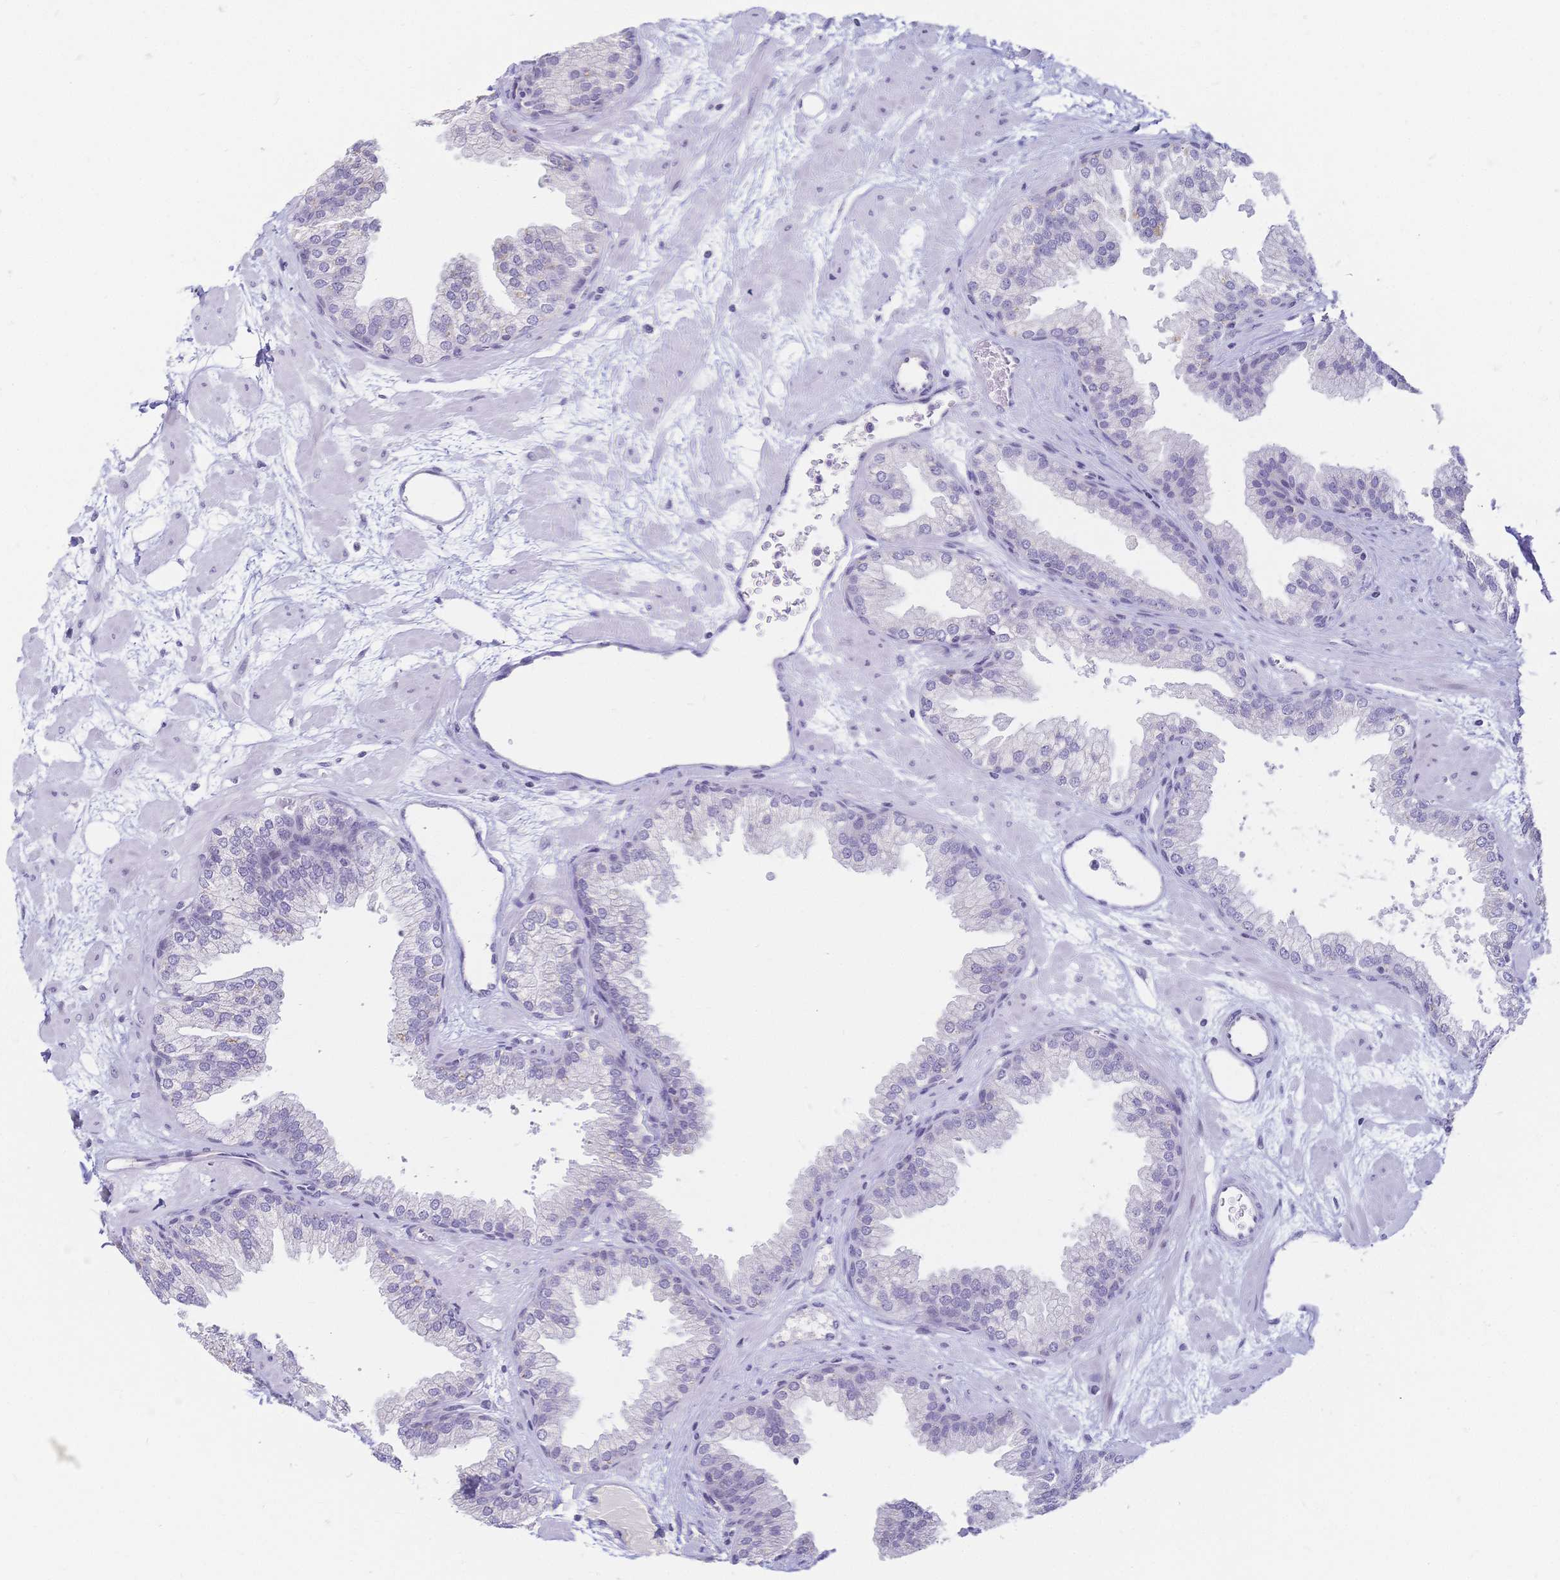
{"staining": {"intensity": "negative", "quantity": "none", "location": "none"}, "tissue": "prostate", "cell_type": "Glandular cells", "image_type": "normal", "snomed": [{"axis": "morphology", "description": "Normal tissue, NOS"}, {"axis": "topography", "description": "Prostate"}], "caption": "IHC photomicrograph of benign prostate: human prostate stained with DAB (3,3'-diaminobenzidine) reveals no significant protein positivity in glandular cells. Brightfield microscopy of IHC stained with DAB (brown) and hematoxylin (blue), captured at high magnification.", "gene": "CR2", "patient": {"sex": "male", "age": 37}}